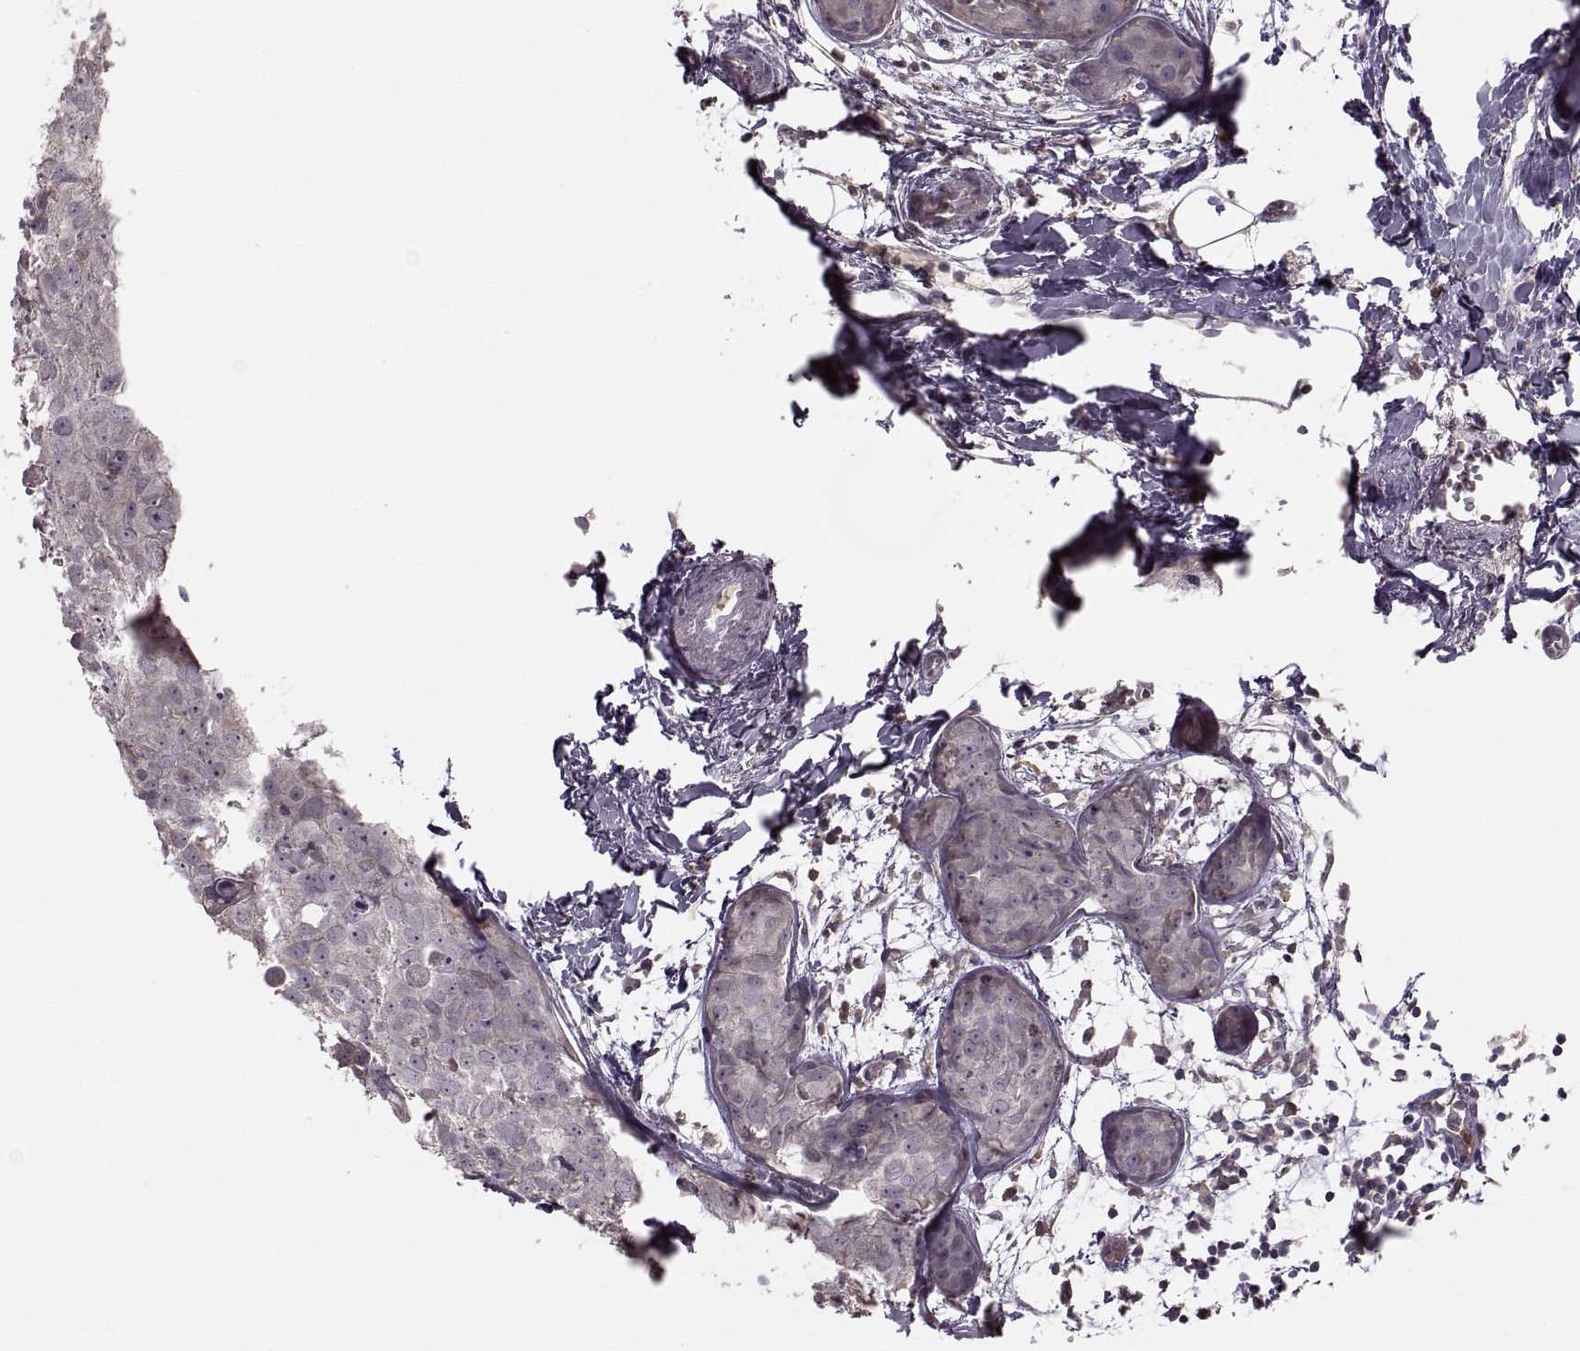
{"staining": {"intensity": "negative", "quantity": "none", "location": "none"}, "tissue": "breast cancer", "cell_type": "Tumor cells", "image_type": "cancer", "snomed": [{"axis": "morphology", "description": "Duct carcinoma"}, {"axis": "topography", "description": "Breast"}], "caption": "Immunohistochemistry of breast intraductal carcinoma shows no expression in tumor cells.", "gene": "PIERCE1", "patient": {"sex": "female", "age": 38}}